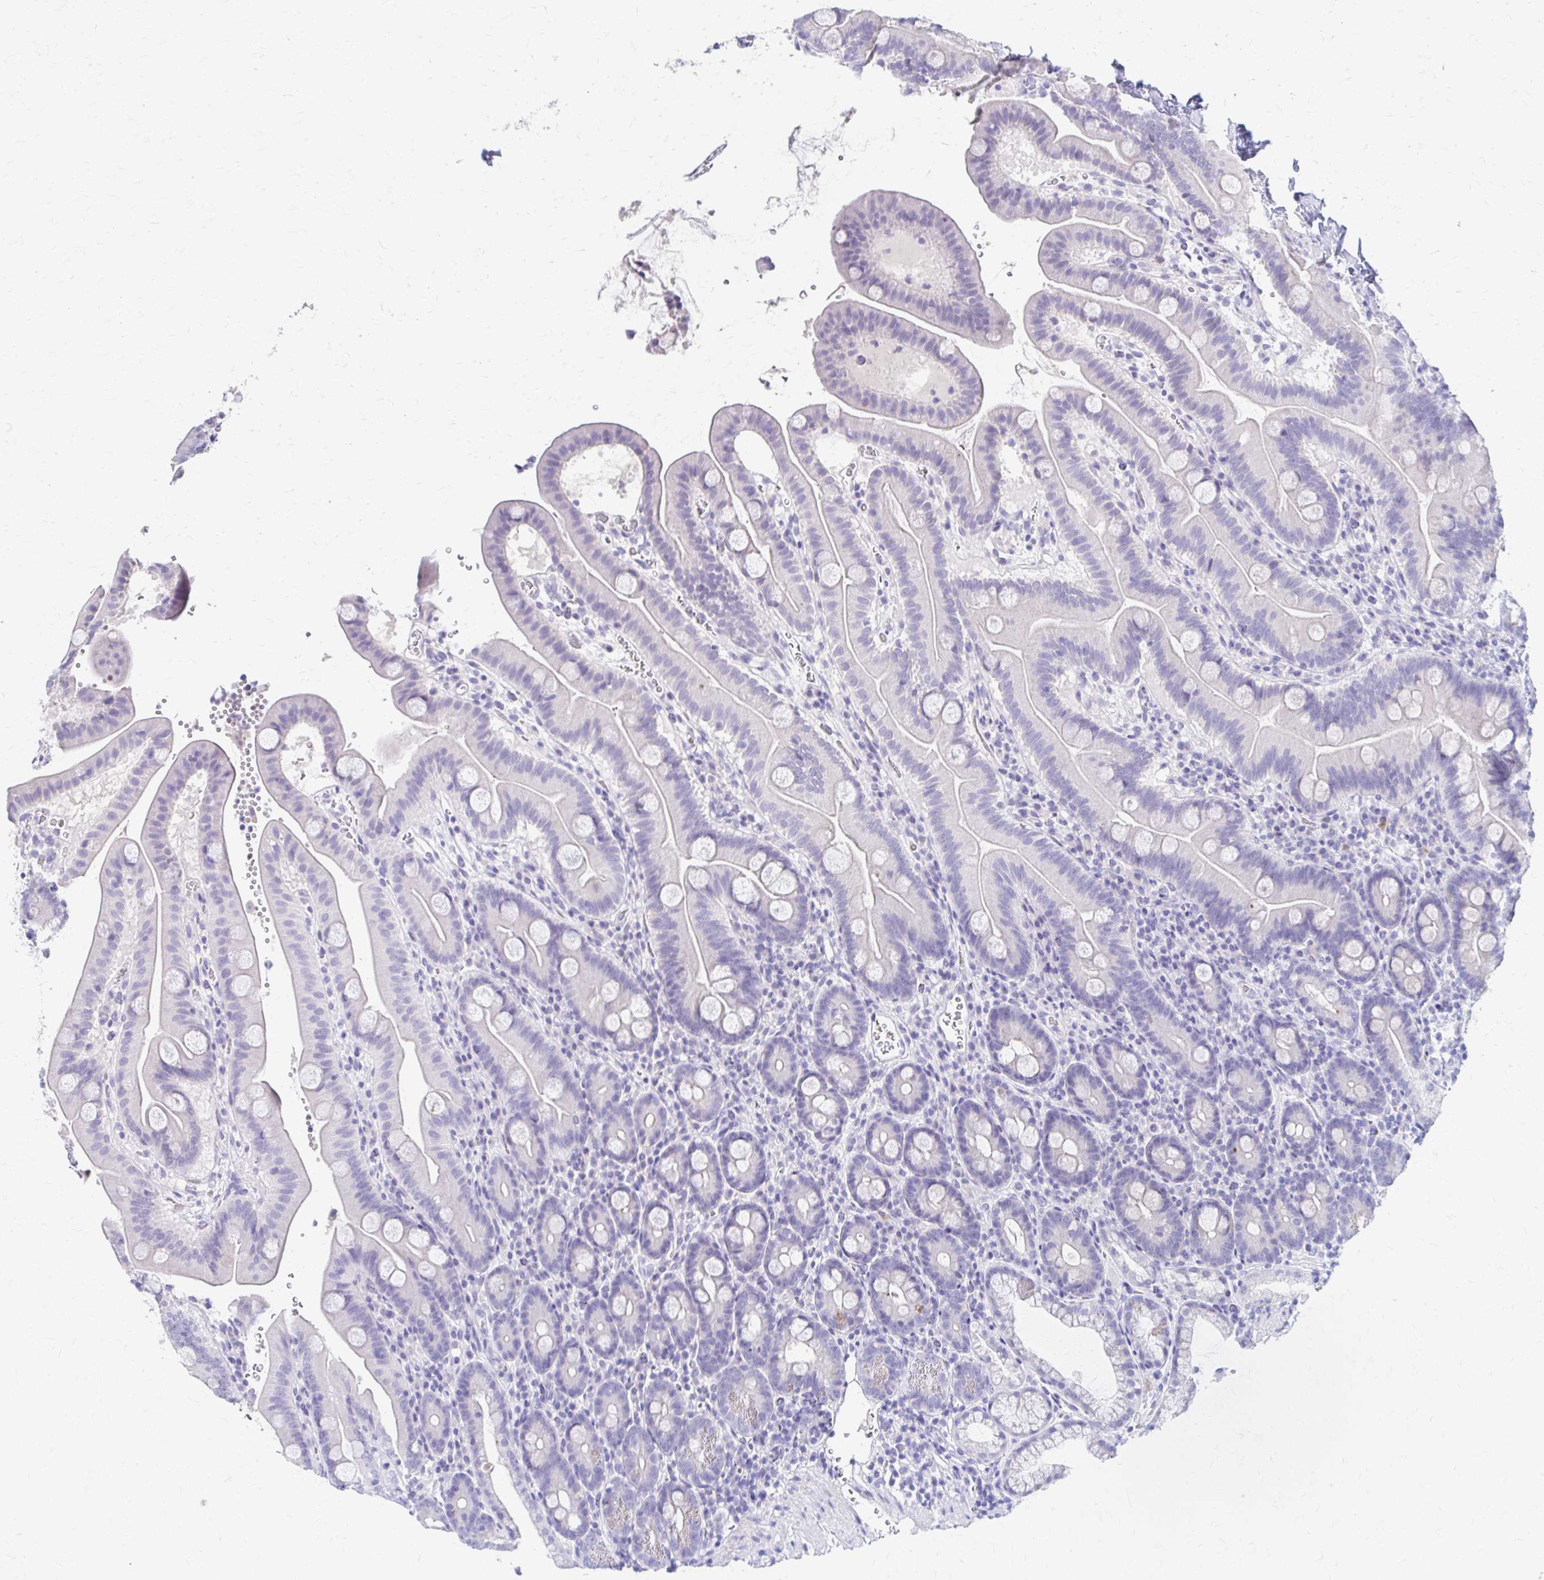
{"staining": {"intensity": "weak", "quantity": "<25%", "location": "cytoplasmic/membranous"}, "tissue": "duodenum", "cell_type": "Glandular cells", "image_type": "normal", "snomed": [{"axis": "morphology", "description": "Normal tissue, NOS"}, {"axis": "topography", "description": "Duodenum"}], "caption": "Immunohistochemistry of unremarkable human duodenum demonstrates no positivity in glandular cells.", "gene": "AZGP1", "patient": {"sex": "male", "age": 59}}